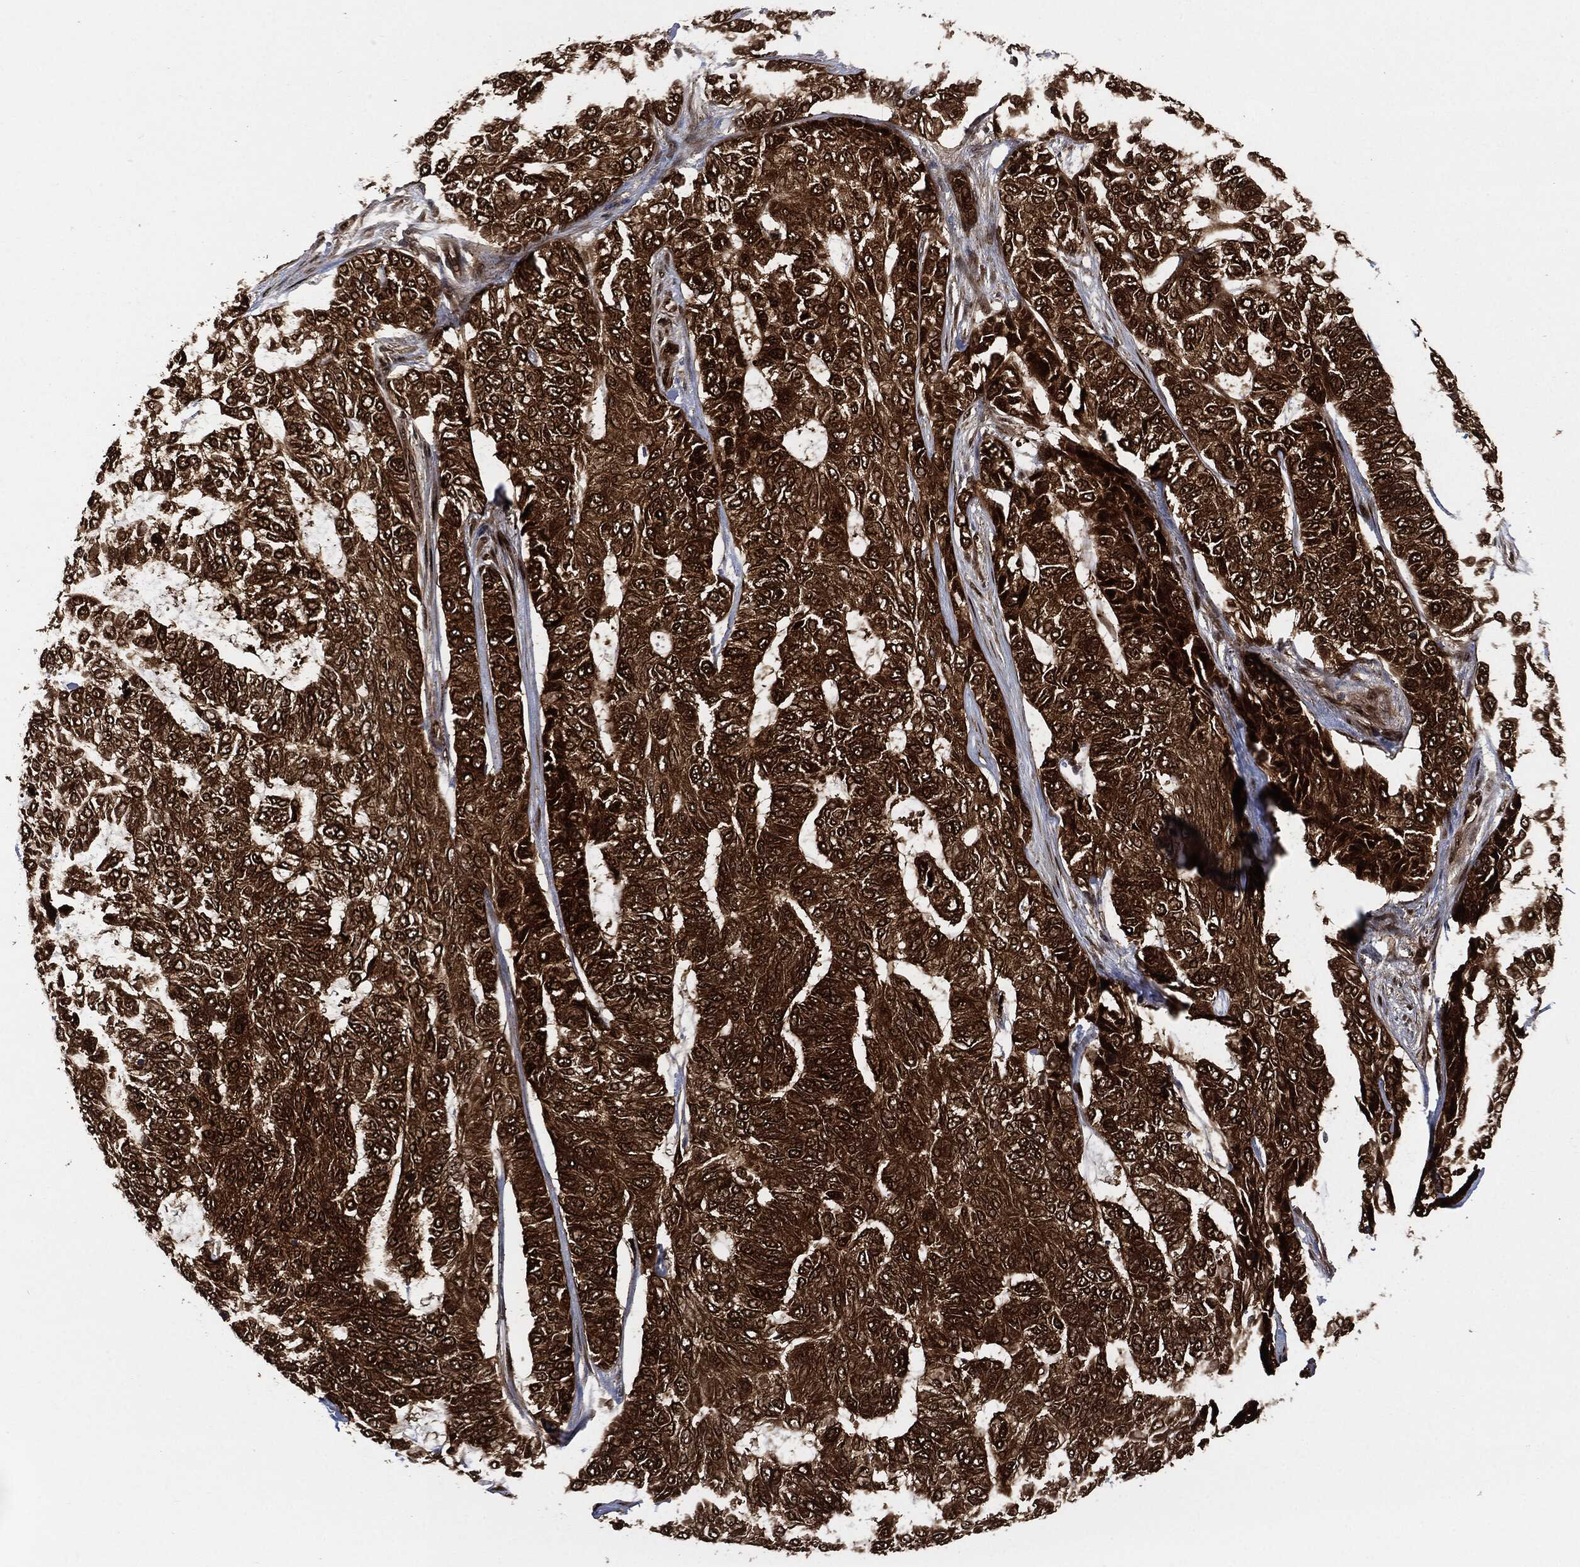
{"staining": {"intensity": "strong", "quantity": ">75%", "location": "cytoplasmic/membranous,nuclear"}, "tissue": "skin cancer", "cell_type": "Tumor cells", "image_type": "cancer", "snomed": [{"axis": "morphology", "description": "Basal cell carcinoma"}, {"axis": "topography", "description": "Skin"}], "caption": "Strong cytoplasmic/membranous and nuclear expression is present in approximately >75% of tumor cells in skin cancer (basal cell carcinoma). The protein of interest is stained brown, and the nuclei are stained in blue (DAB (3,3'-diaminobenzidine) IHC with brightfield microscopy, high magnification).", "gene": "DCTN1", "patient": {"sex": "female", "age": 65}}